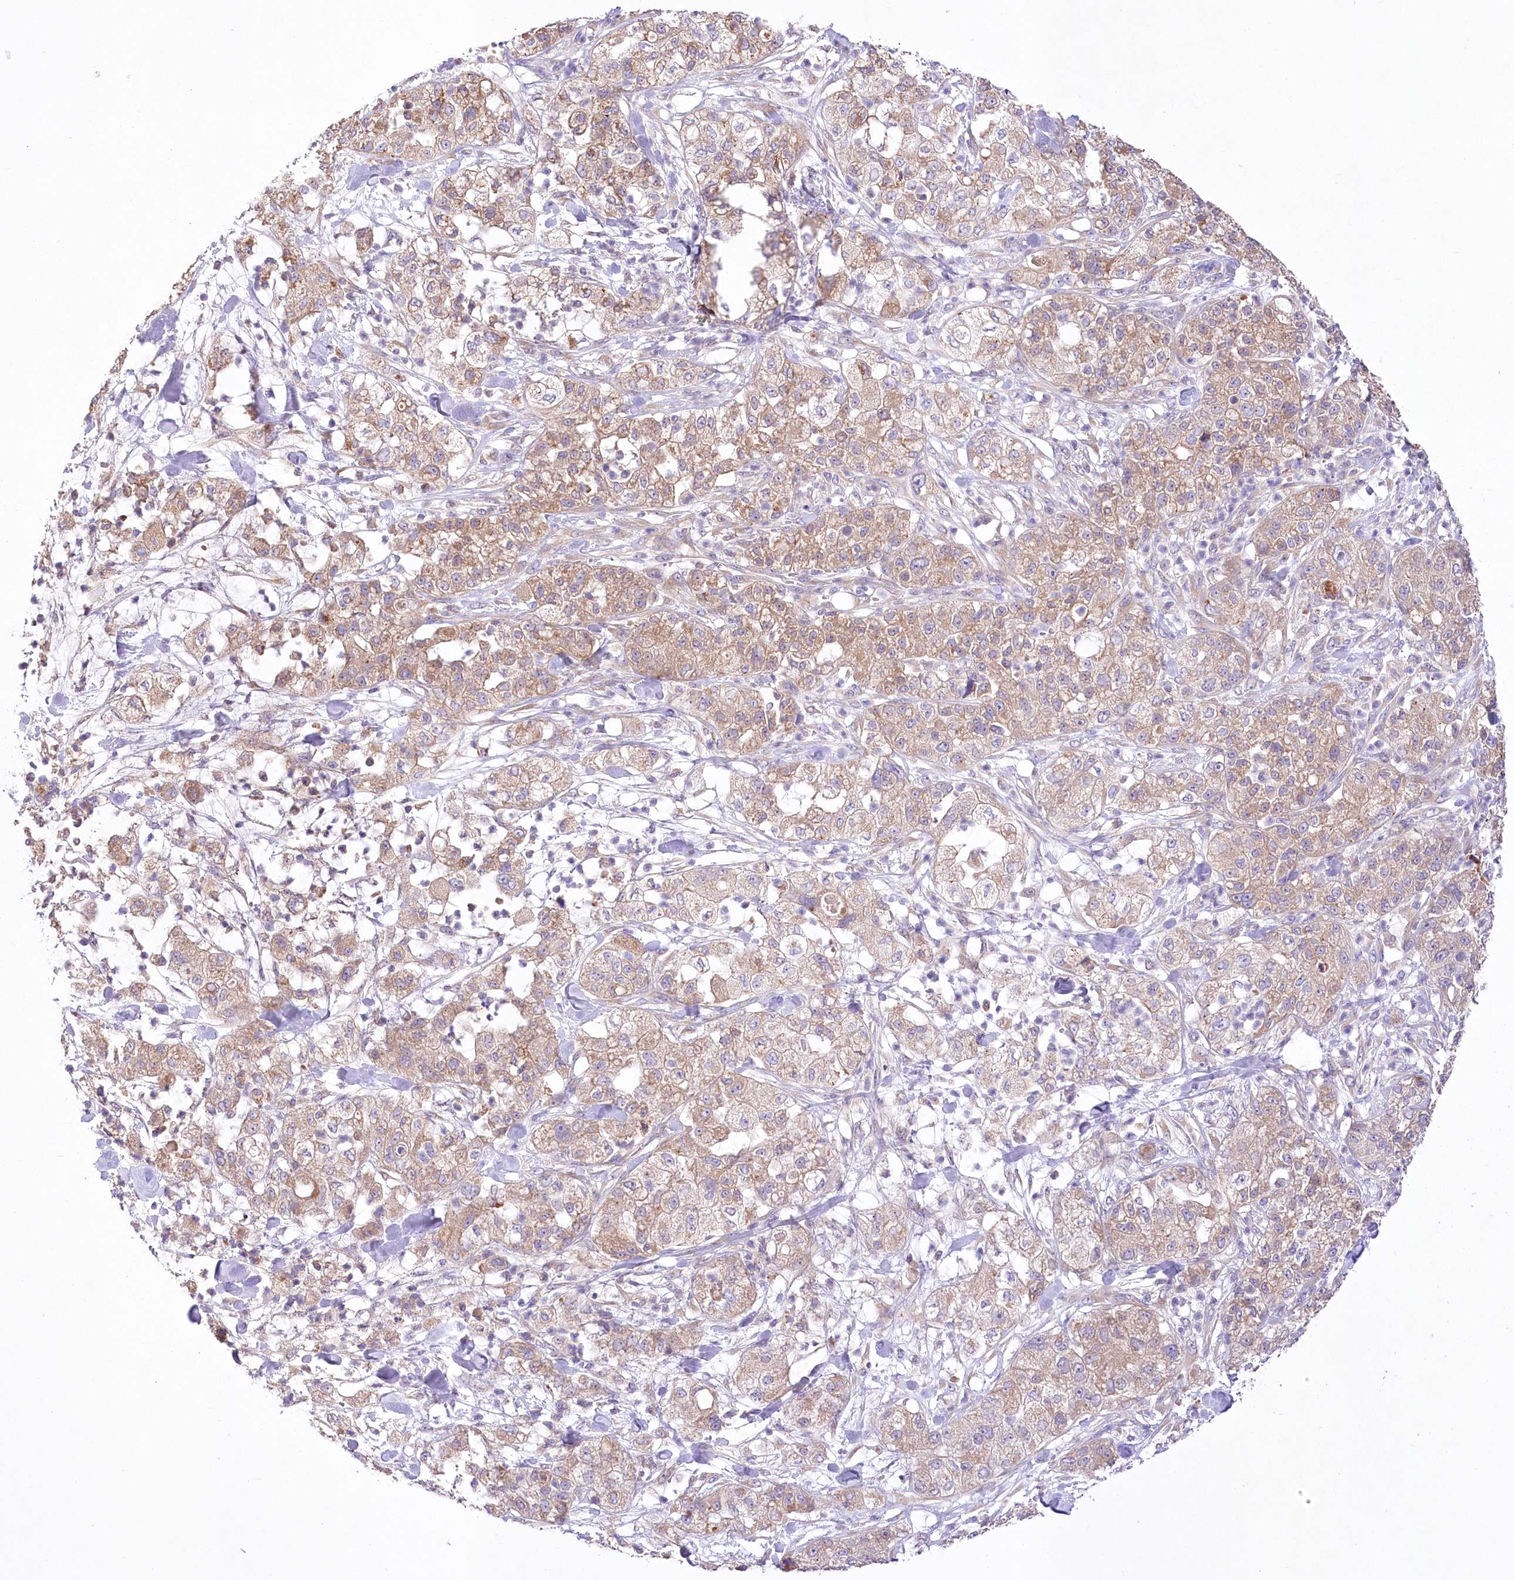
{"staining": {"intensity": "weak", "quantity": ">75%", "location": "cytoplasmic/membranous"}, "tissue": "pancreatic cancer", "cell_type": "Tumor cells", "image_type": "cancer", "snomed": [{"axis": "morphology", "description": "Adenocarcinoma, NOS"}, {"axis": "topography", "description": "Pancreas"}], "caption": "Immunohistochemistry (DAB (3,3'-diaminobenzidine)) staining of pancreatic adenocarcinoma displays weak cytoplasmic/membranous protein positivity in approximately >75% of tumor cells.", "gene": "PBLD", "patient": {"sex": "female", "age": 78}}